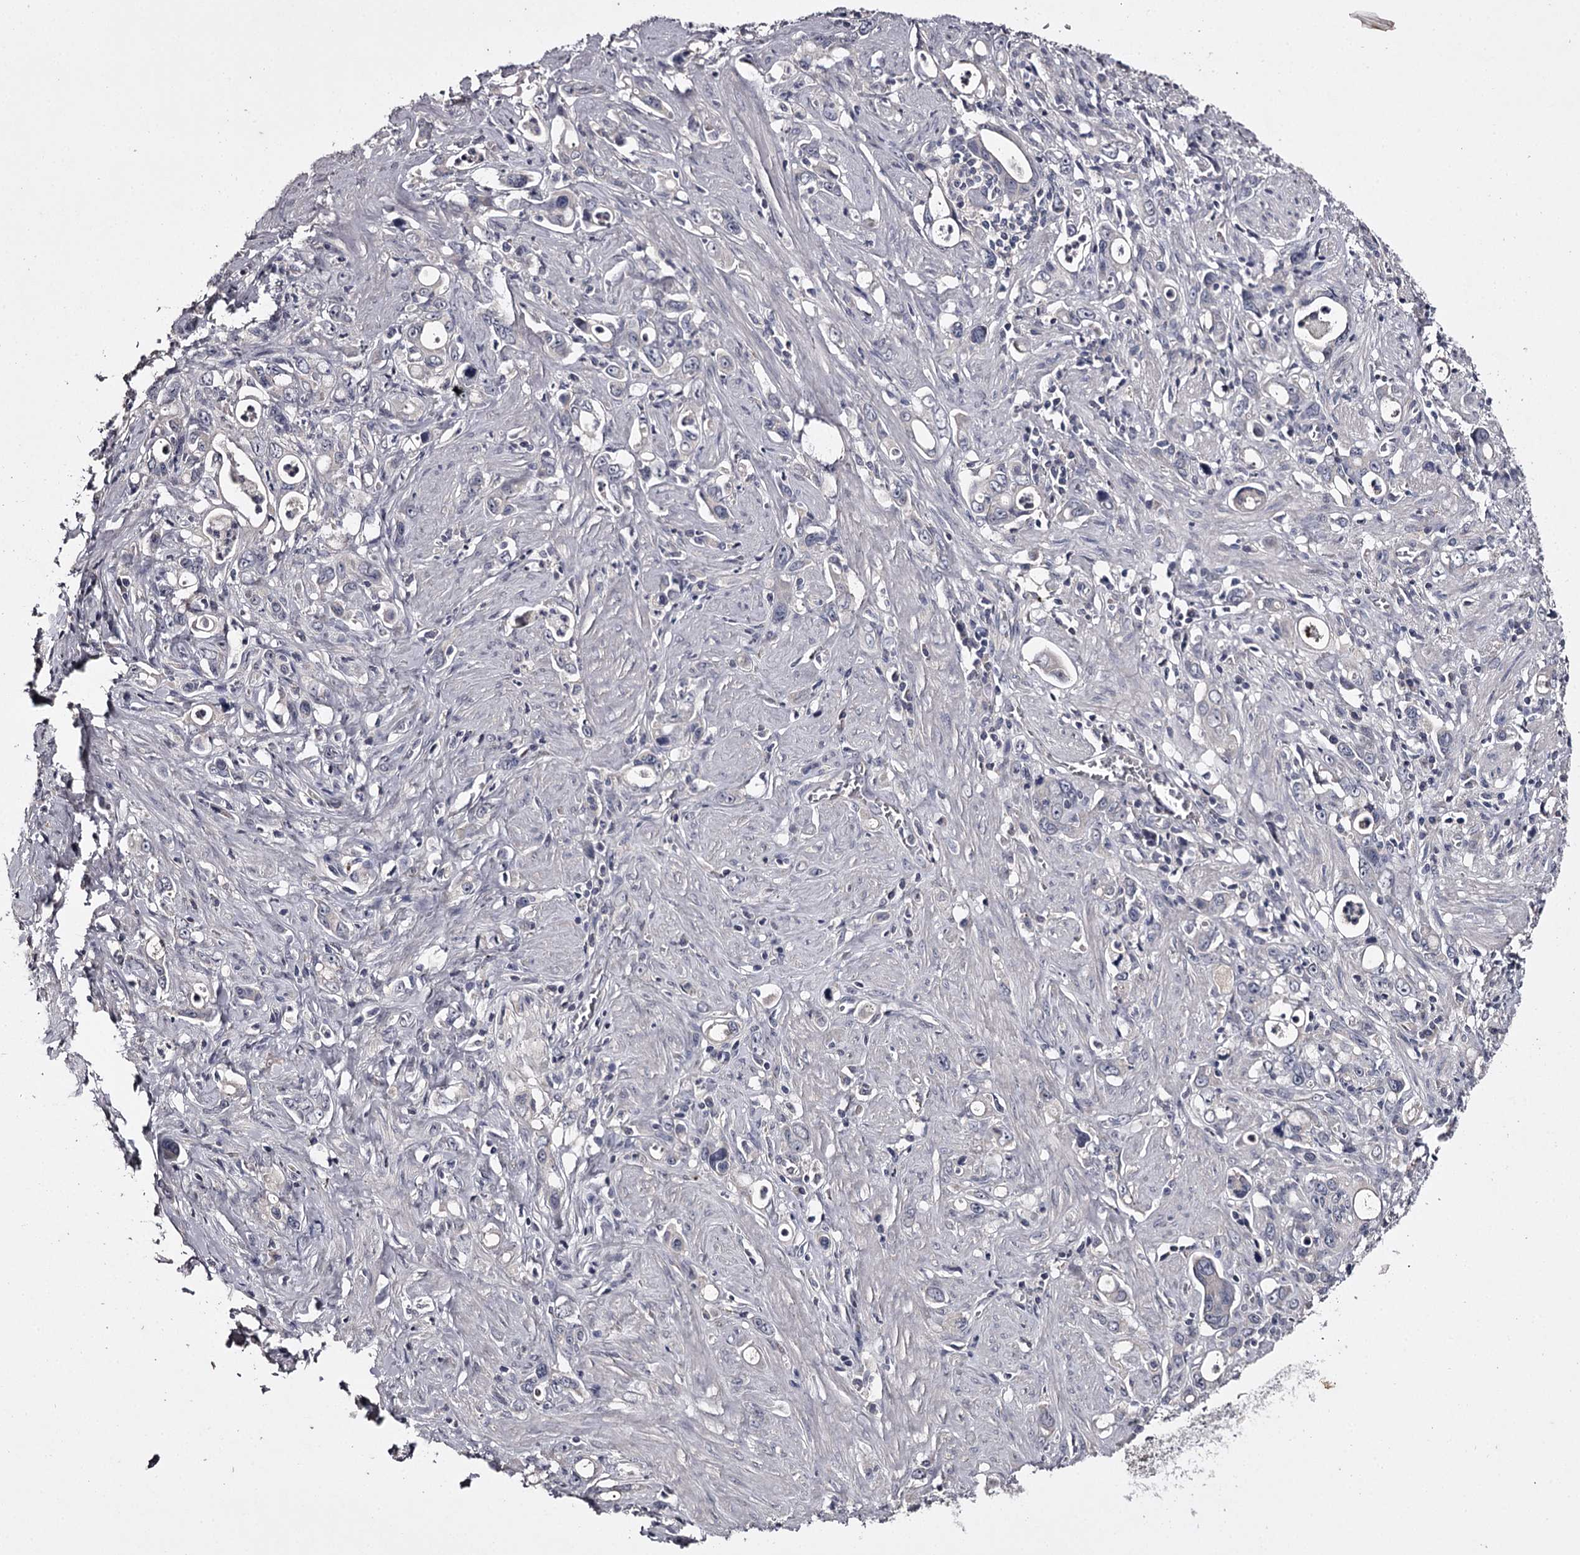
{"staining": {"intensity": "negative", "quantity": "none", "location": "none"}, "tissue": "stomach cancer", "cell_type": "Tumor cells", "image_type": "cancer", "snomed": [{"axis": "morphology", "description": "Adenocarcinoma, NOS"}, {"axis": "topography", "description": "Stomach, lower"}], "caption": "This histopathology image is of adenocarcinoma (stomach) stained with immunohistochemistry to label a protein in brown with the nuclei are counter-stained blue. There is no staining in tumor cells.", "gene": "PRM2", "patient": {"sex": "female", "age": 43}}